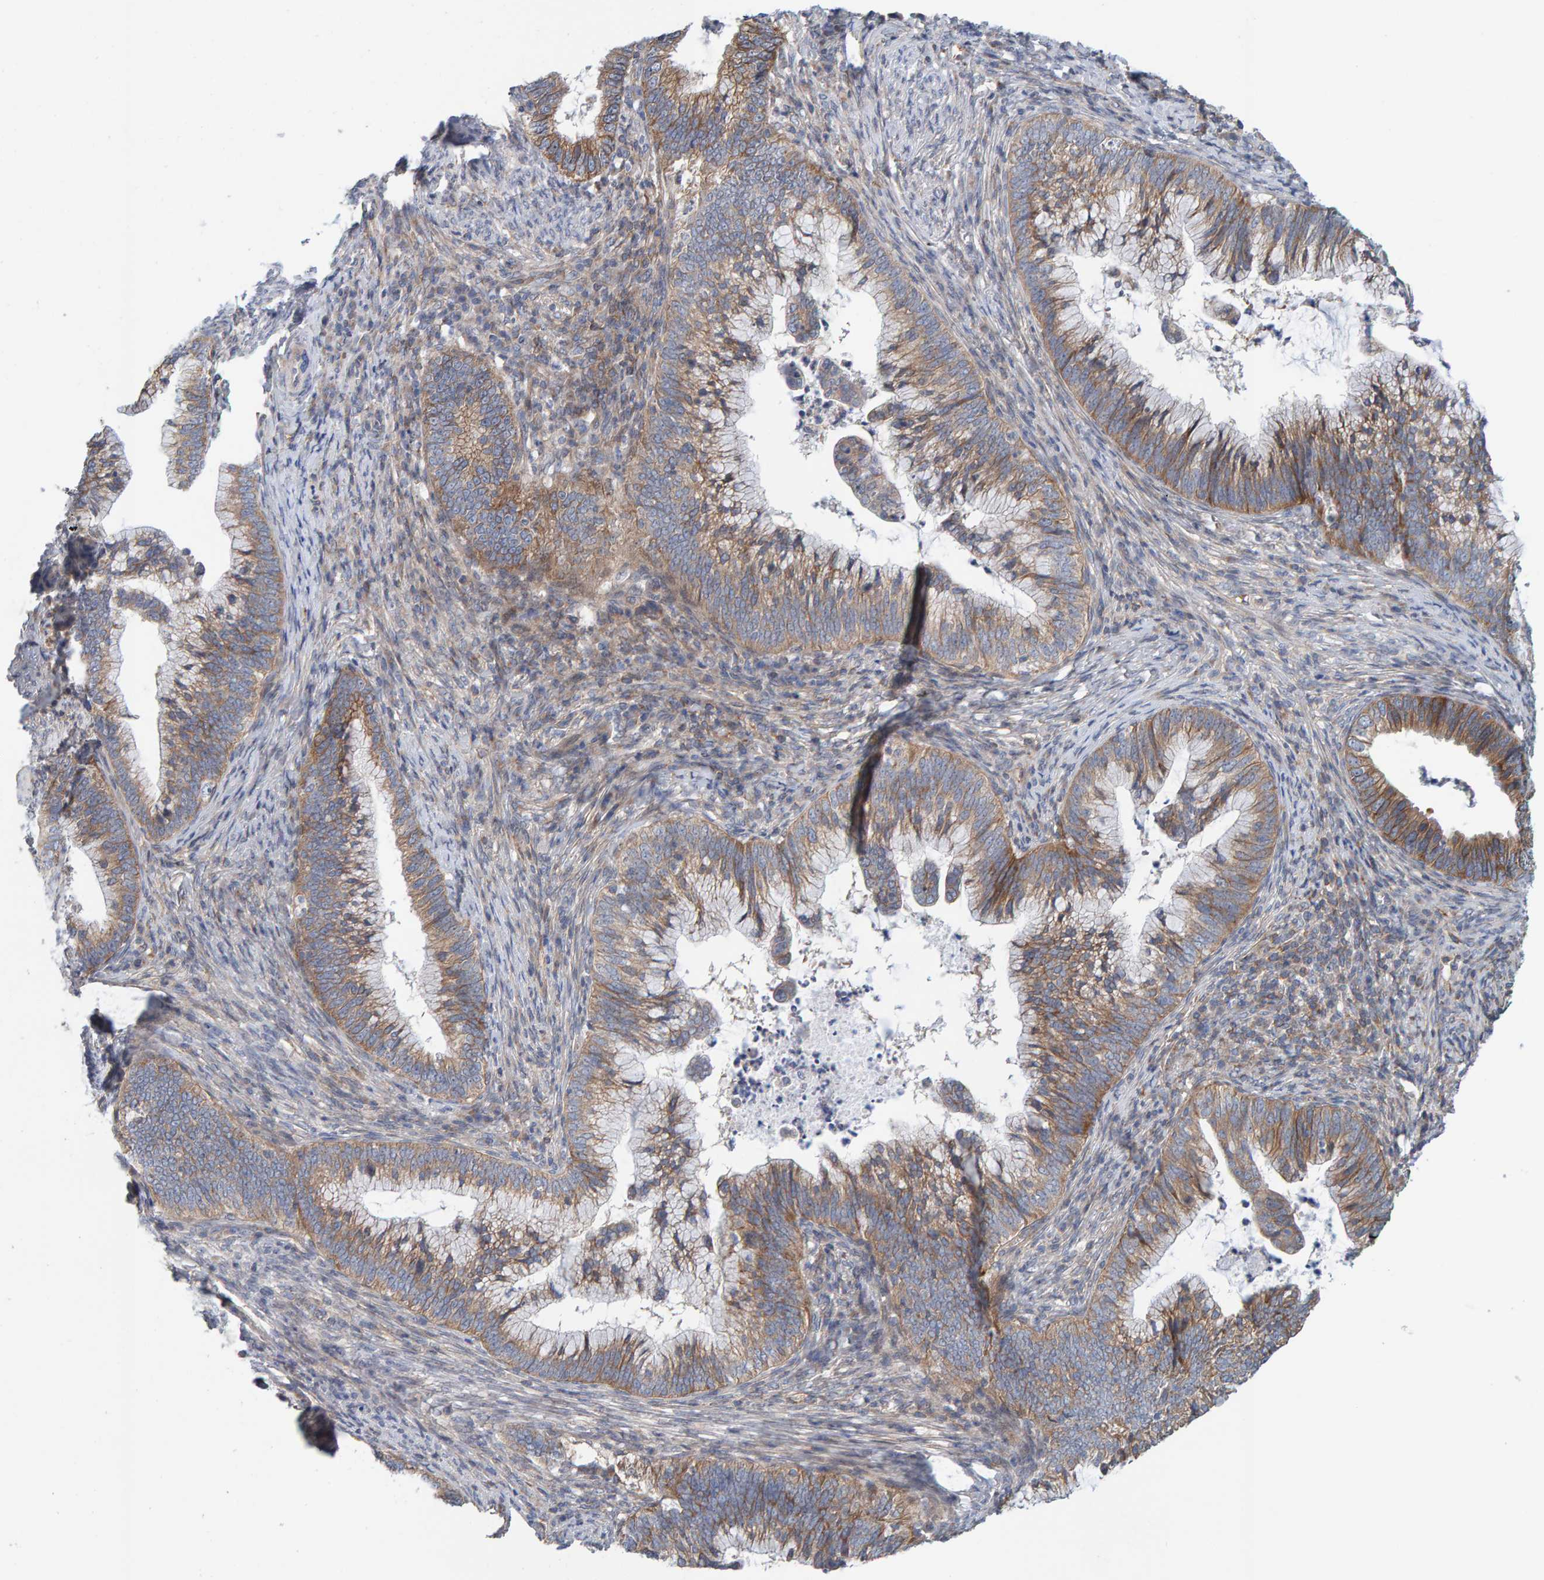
{"staining": {"intensity": "moderate", "quantity": "25%-75%", "location": "cytoplasmic/membranous"}, "tissue": "cervical cancer", "cell_type": "Tumor cells", "image_type": "cancer", "snomed": [{"axis": "morphology", "description": "Adenocarcinoma, NOS"}, {"axis": "topography", "description": "Cervix"}], "caption": "High-magnification brightfield microscopy of cervical cancer (adenocarcinoma) stained with DAB (3,3'-diaminobenzidine) (brown) and counterstained with hematoxylin (blue). tumor cells exhibit moderate cytoplasmic/membranous expression is present in approximately25%-75% of cells.", "gene": "RGP1", "patient": {"sex": "female", "age": 36}}